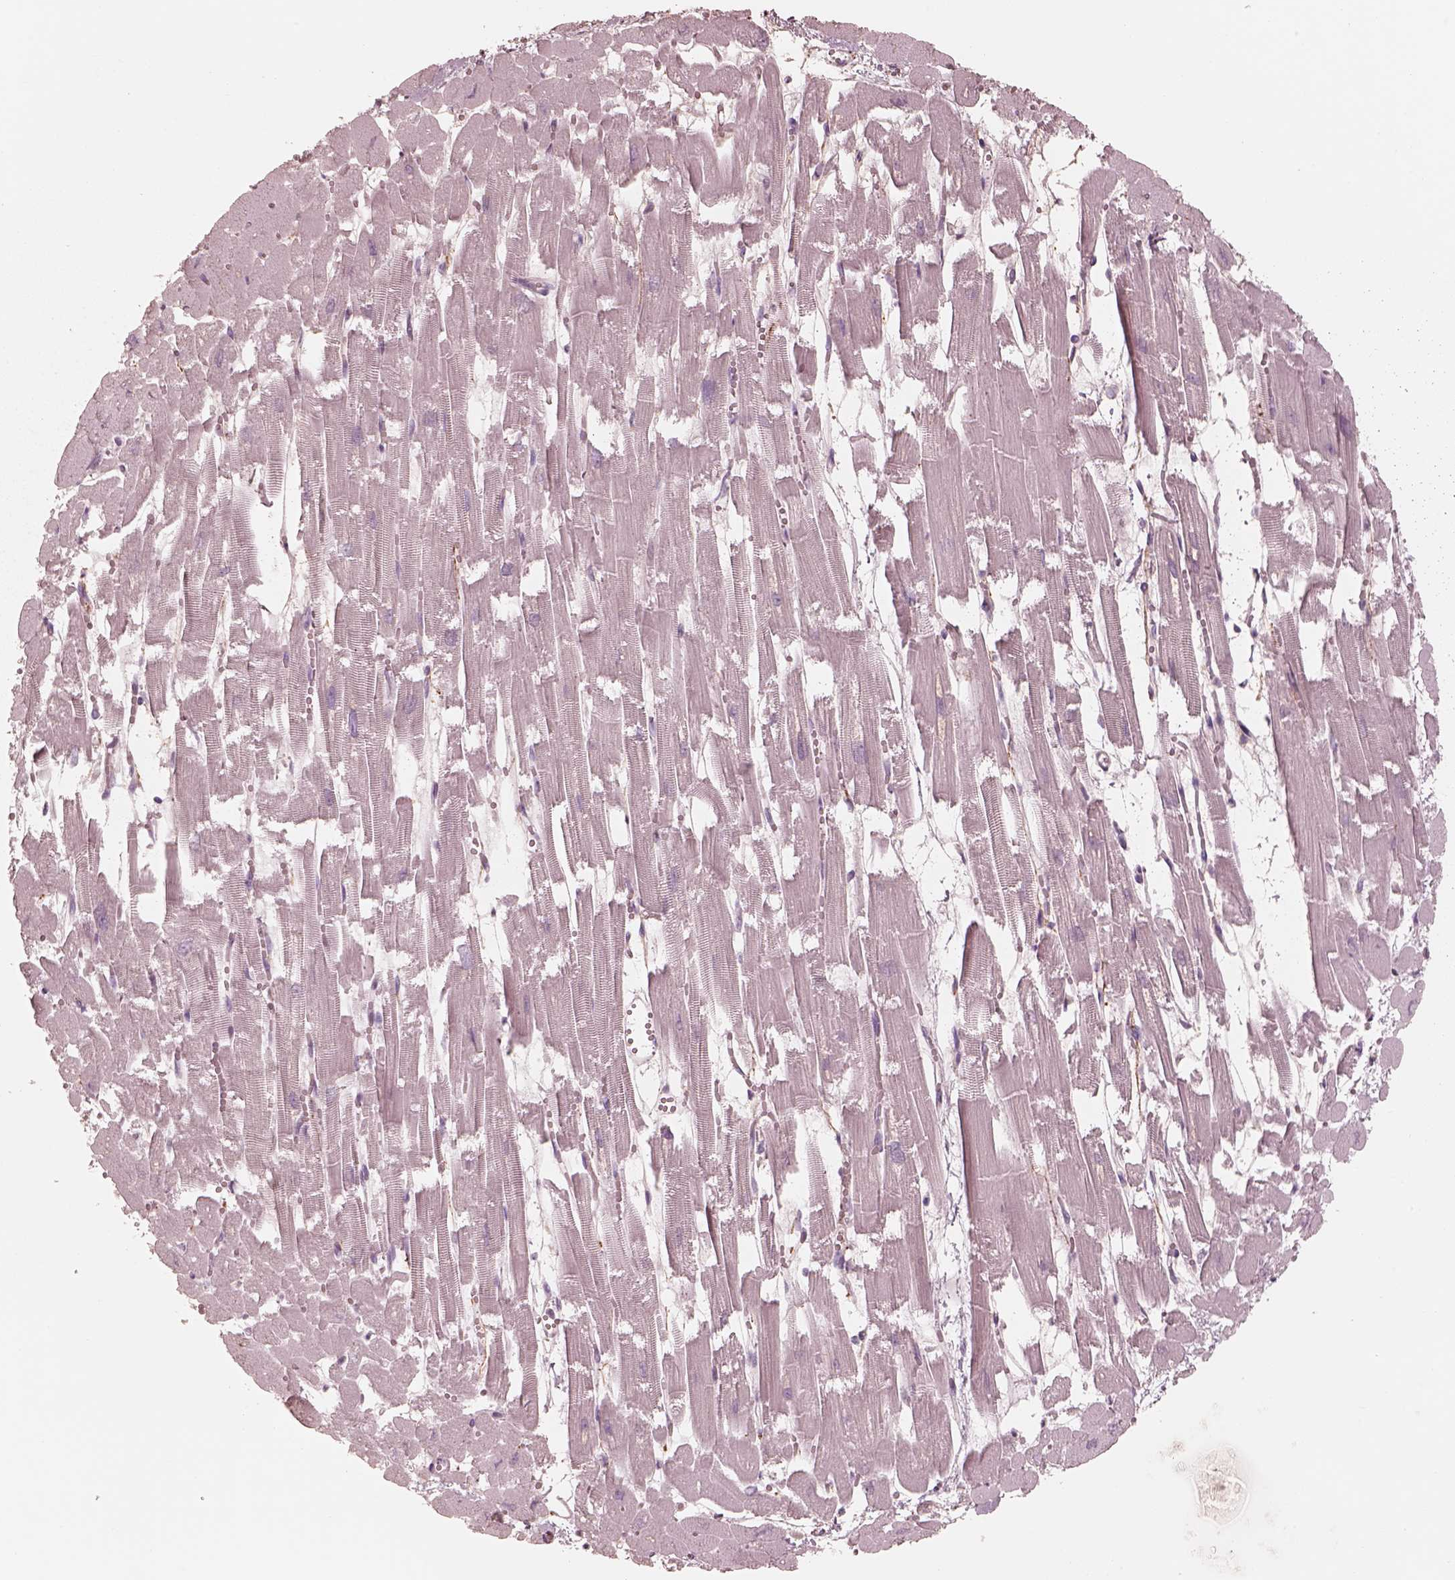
{"staining": {"intensity": "negative", "quantity": "none", "location": "none"}, "tissue": "heart muscle", "cell_type": "Cardiomyocytes", "image_type": "normal", "snomed": [{"axis": "morphology", "description": "Normal tissue, NOS"}, {"axis": "topography", "description": "Heart"}], "caption": "Protein analysis of normal heart muscle exhibits no significant positivity in cardiomyocytes.", "gene": "RAB3C", "patient": {"sex": "female", "age": 52}}